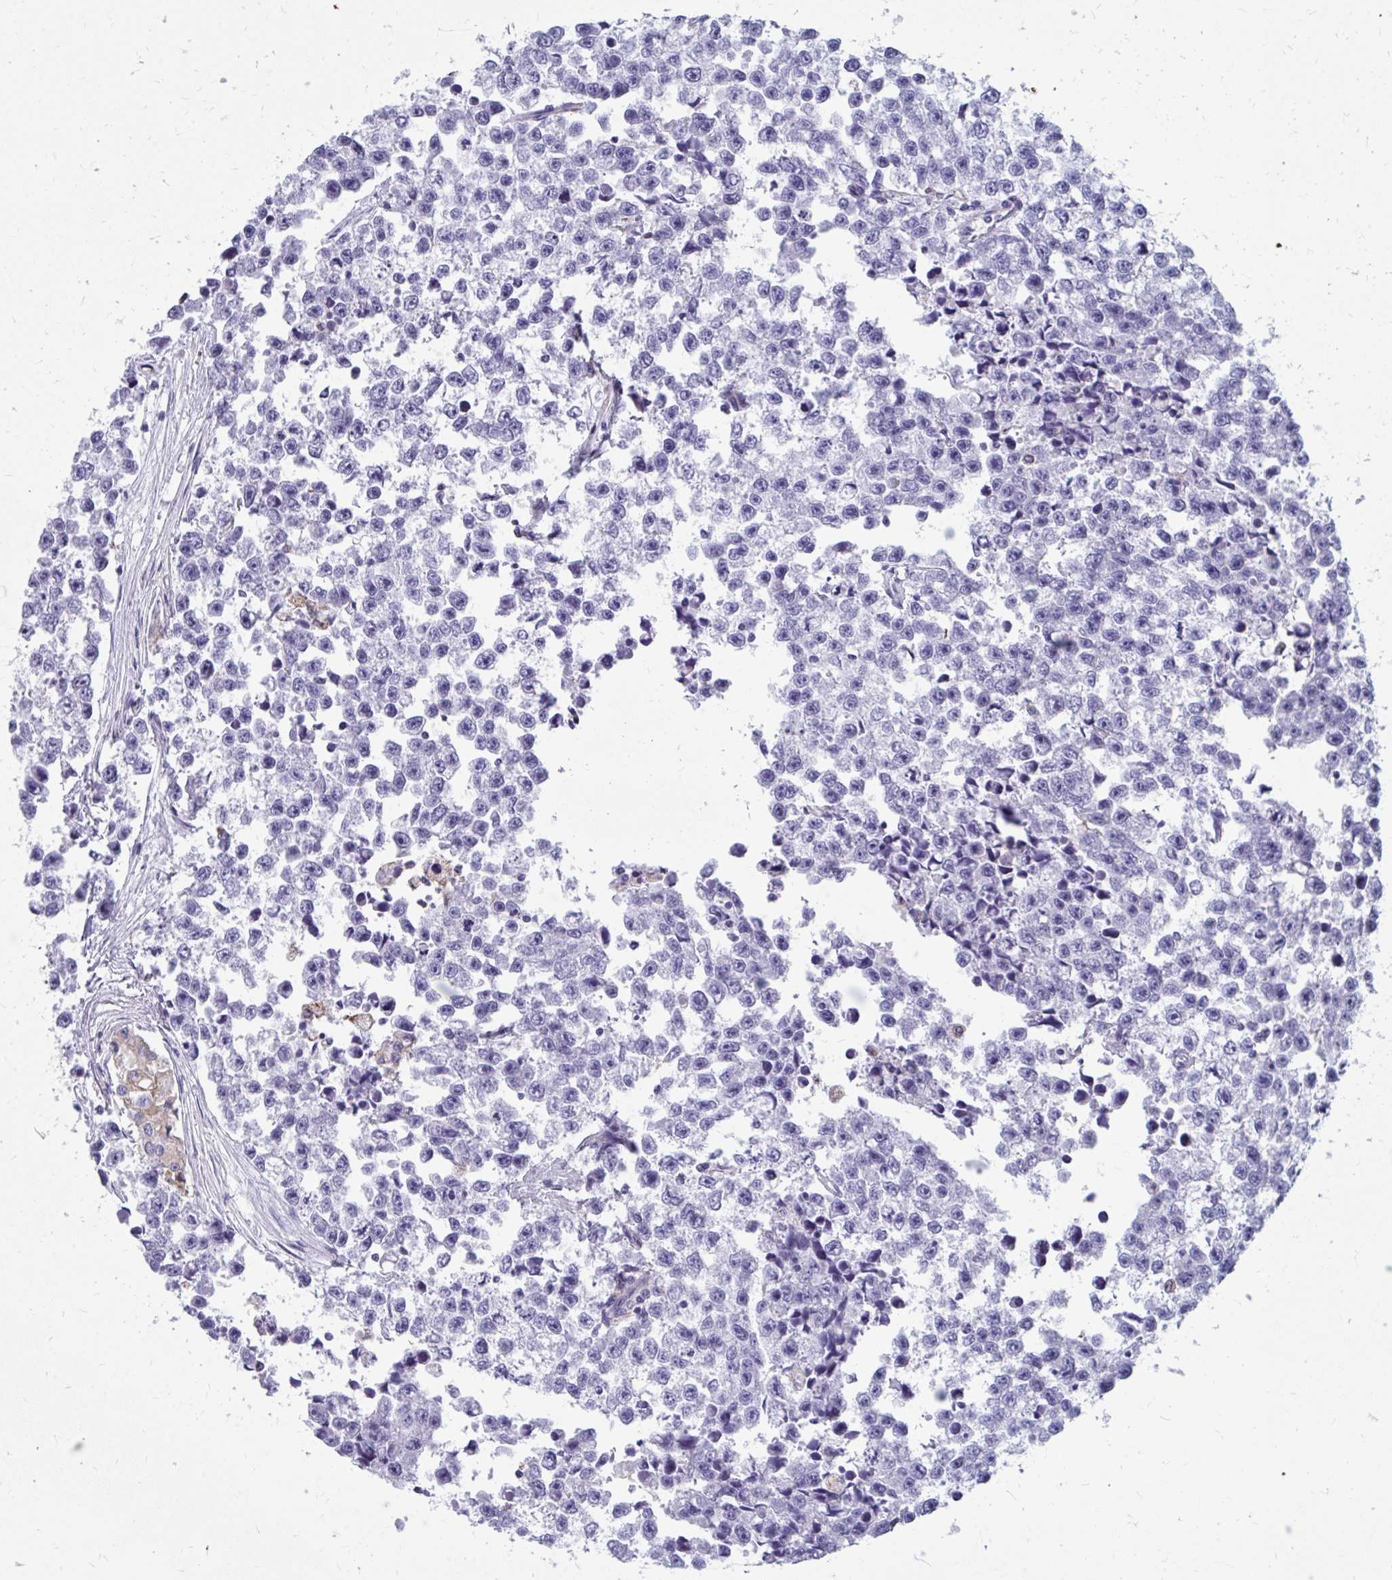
{"staining": {"intensity": "negative", "quantity": "none", "location": "none"}, "tissue": "testis cancer", "cell_type": "Tumor cells", "image_type": "cancer", "snomed": [{"axis": "morphology", "description": "Seminoma, NOS"}, {"axis": "topography", "description": "Testis"}], "caption": "Tumor cells are negative for protein expression in human testis cancer.", "gene": "FKBP2", "patient": {"sex": "male", "age": 26}}